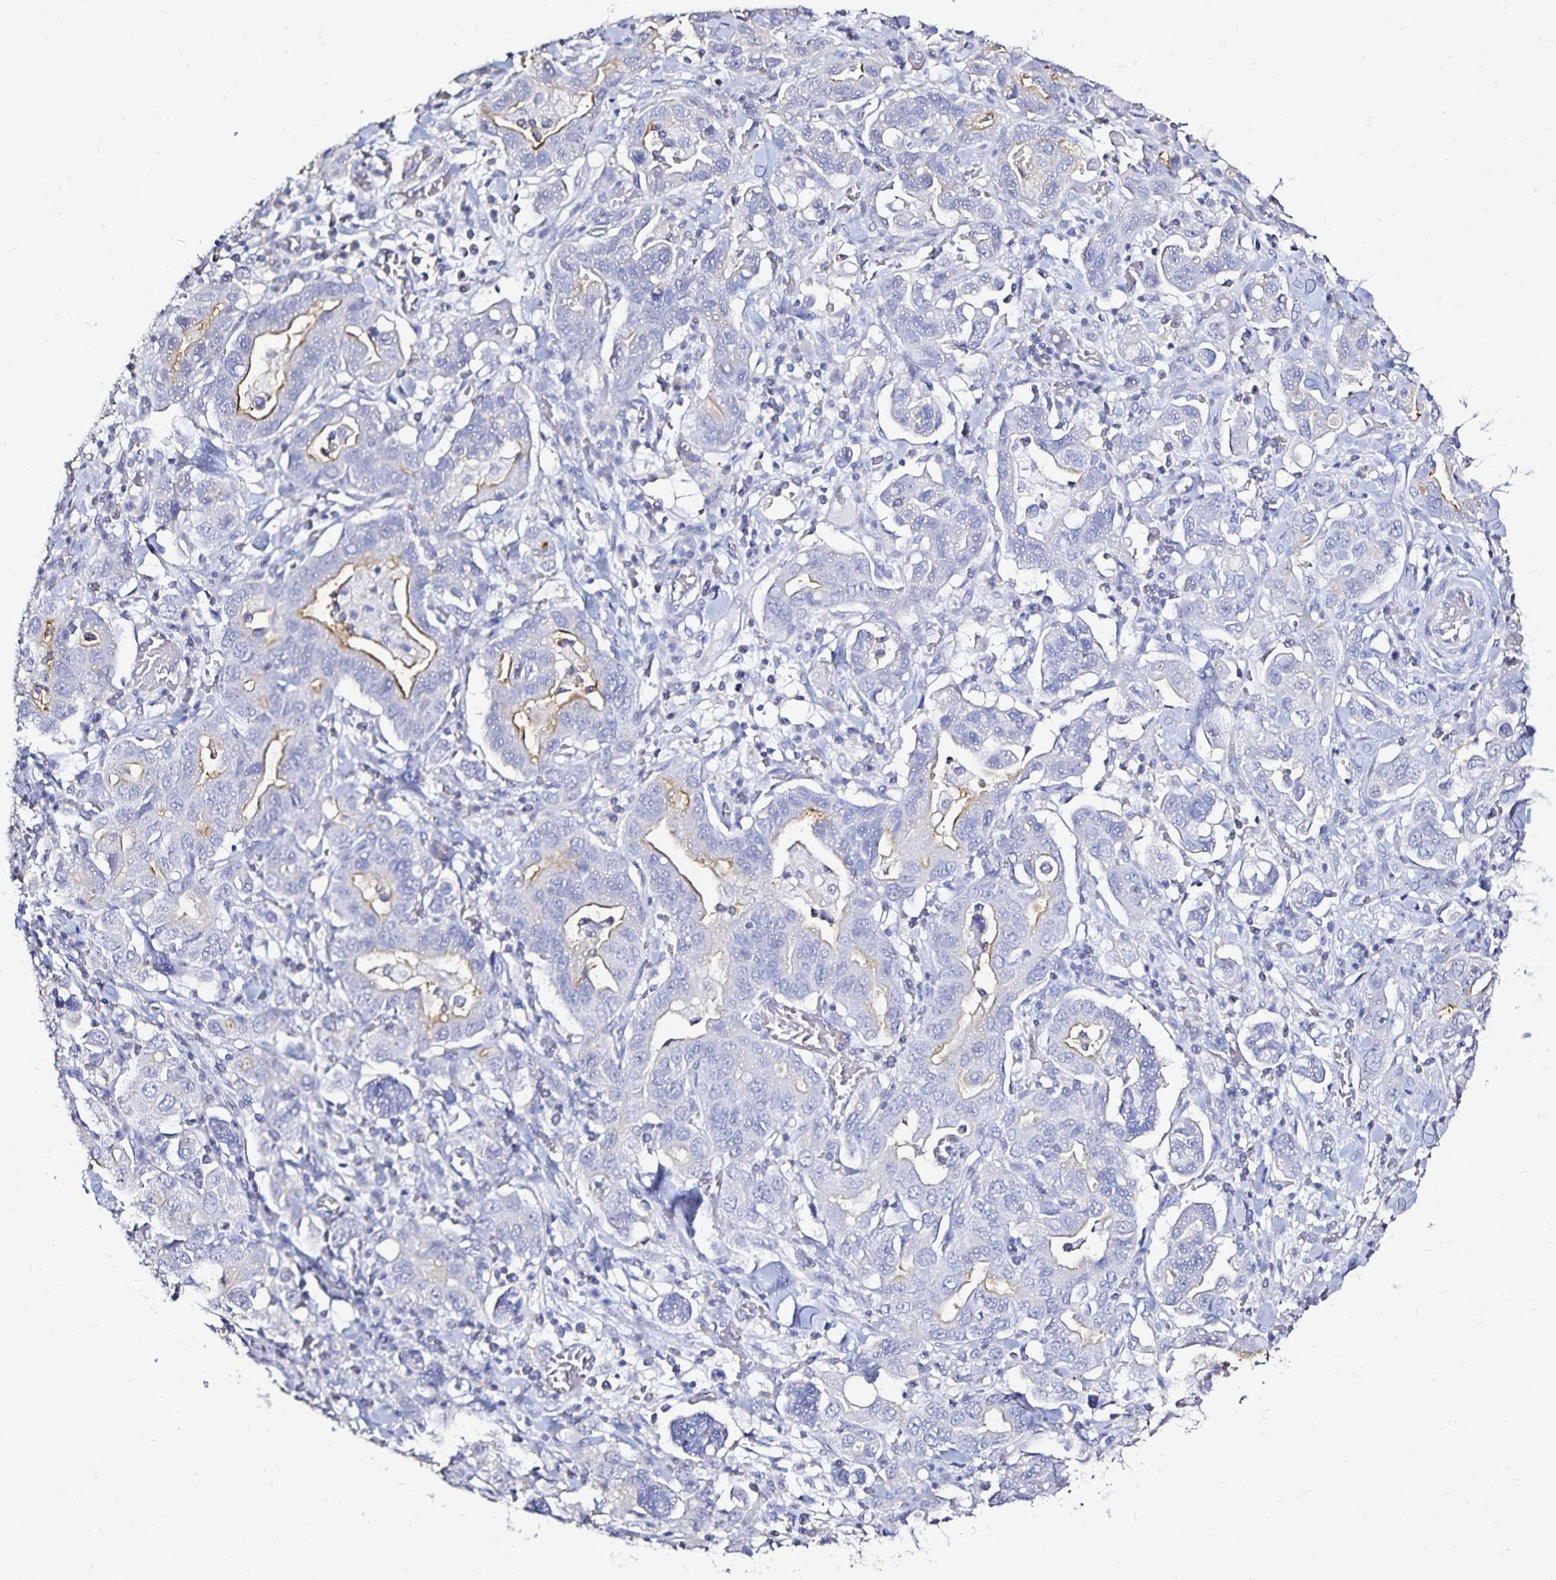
{"staining": {"intensity": "moderate", "quantity": "<25%", "location": "cytoplasmic/membranous"}, "tissue": "stomach cancer", "cell_type": "Tumor cells", "image_type": "cancer", "snomed": [{"axis": "morphology", "description": "Adenocarcinoma, NOS"}, {"axis": "topography", "description": "Stomach, upper"}, {"axis": "topography", "description": "Stomach"}], "caption": "A histopathology image of stomach cancer stained for a protein reveals moderate cytoplasmic/membranous brown staining in tumor cells.", "gene": "SLC5A1", "patient": {"sex": "male", "age": 62}}